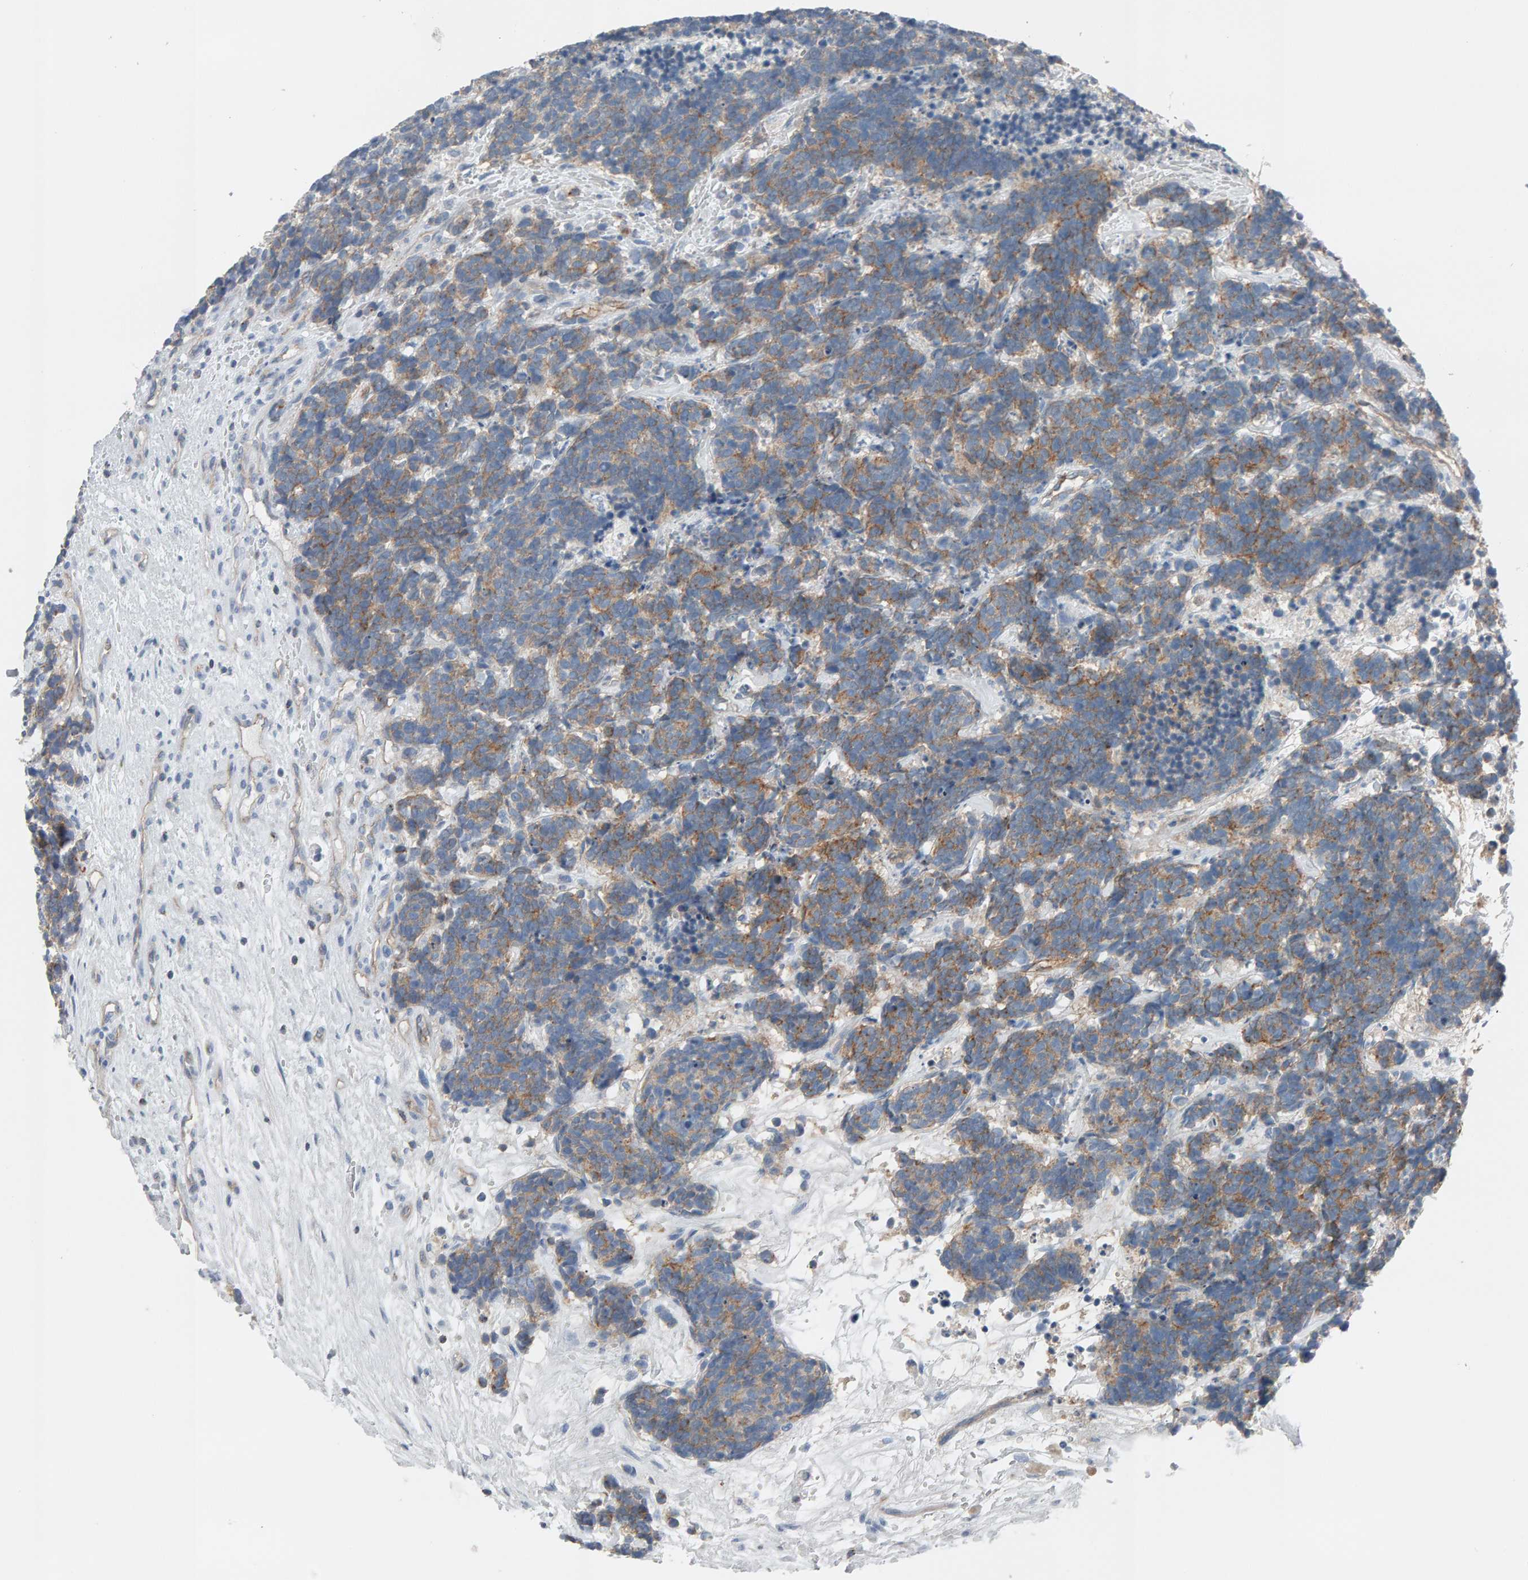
{"staining": {"intensity": "moderate", "quantity": ">75%", "location": "cytoplasmic/membranous"}, "tissue": "carcinoid", "cell_type": "Tumor cells", "image_type": "cancer", "snomed": [{"axis": "morphology", "description": "Carcinoma, NOS"}, {"axis": "morphology", "description": "Carcinoid, malignant, NOS"}, {"axis": "topography", "description": "Urinary bladder"}], "caption": "Immunohistochemical staining of carcinoid (malignant) exhibits moderate cytoplasmic/membranous protein staining in approximately >75% of tumor cells.", "gene": "FYN", "patient": {"sex": "male", "age": 57}}